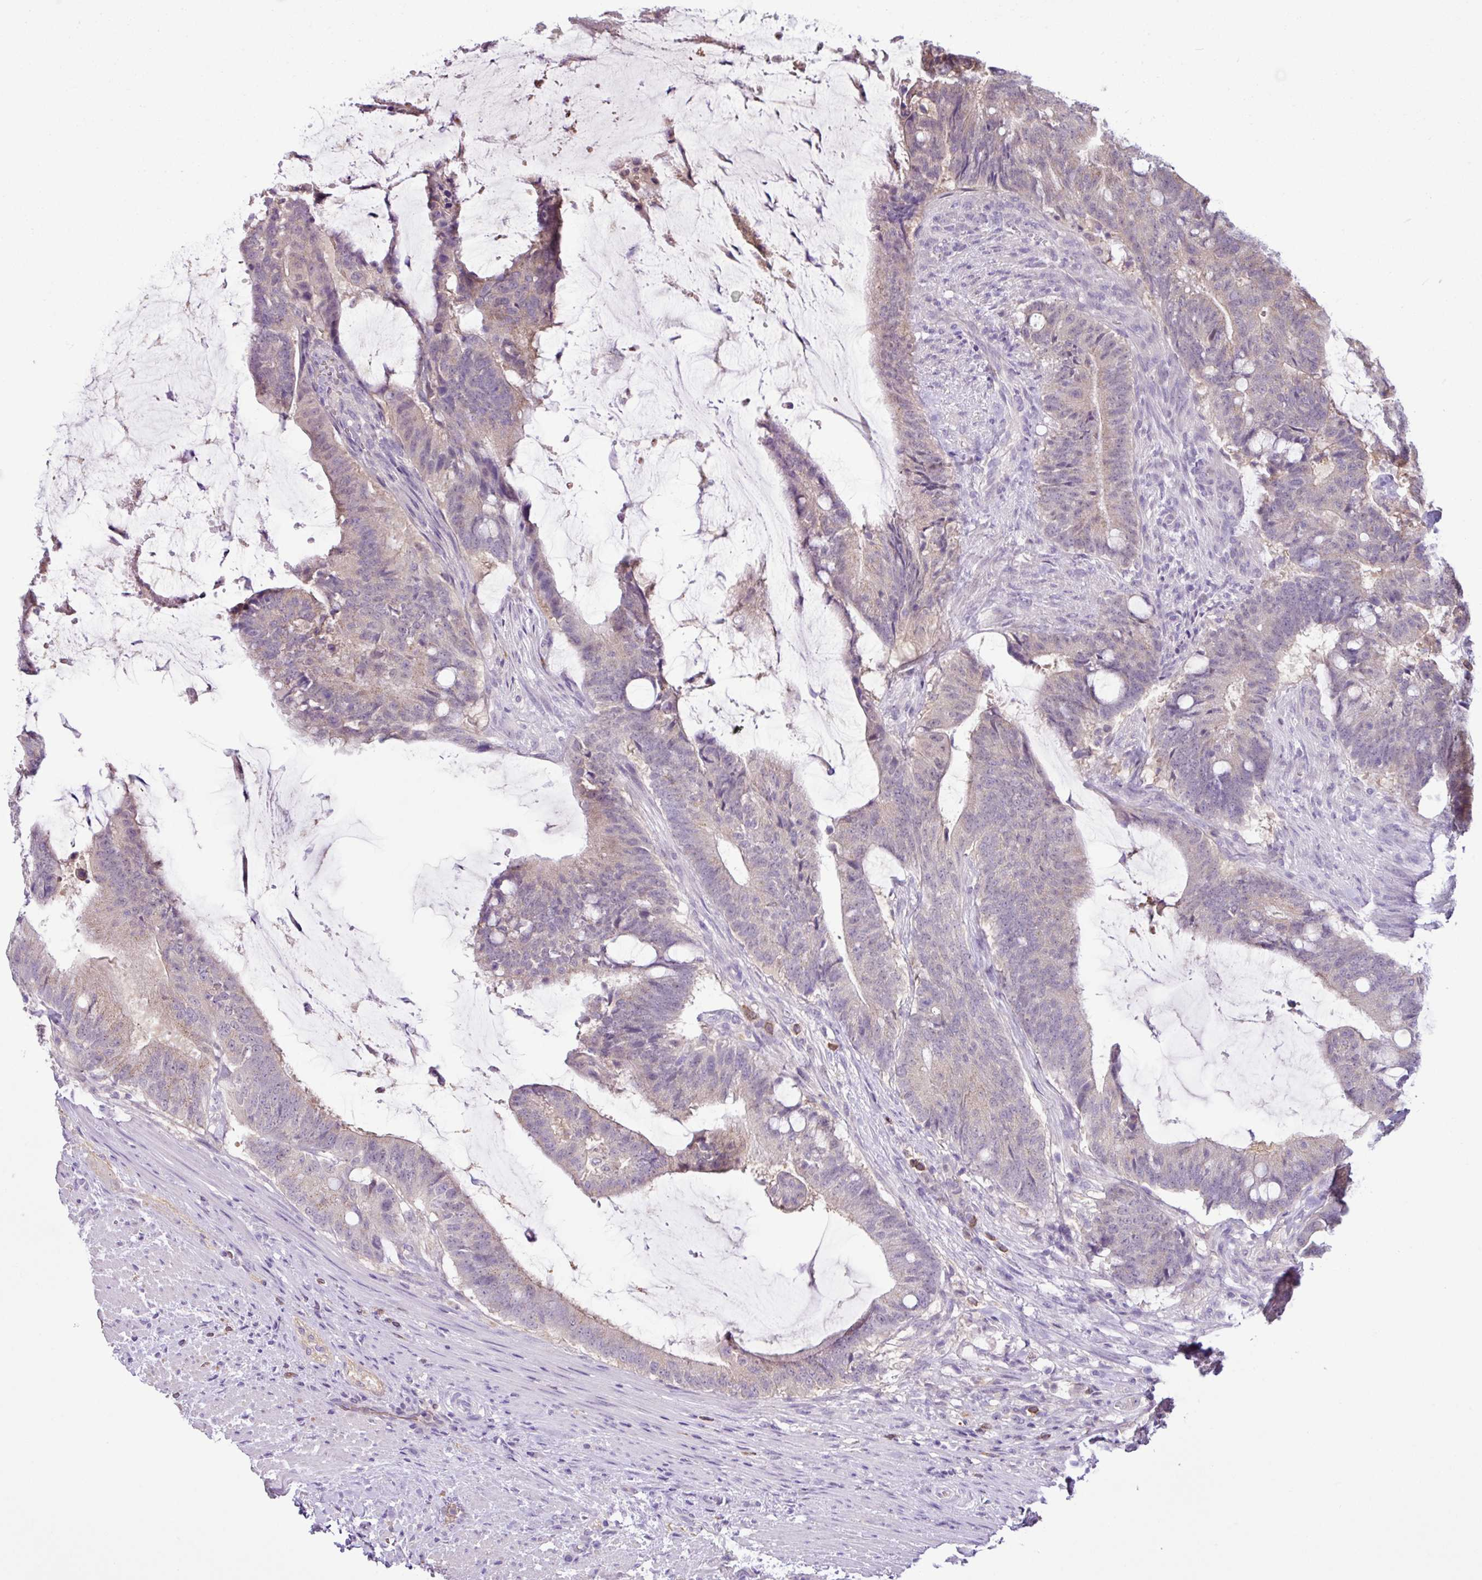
{"staining": {"intensity": "weak", "quantity": "<25%", "location": "cytoplasmic/membranous"}, "tissue": "colorectal cancer", "cell_type": "Tumor cells", "image_type": "cancer", "snomed": [{"axis": "morphology", "description": "Adenocarcinoma, NOS"}, {"axis": "topography", "description": "Colon"}], "caption": "This is an immunohistochemistry image of colorectal cancer. There is no staining in tumor cells.", "gene": "TONSL", "patient": {"sex": "female", "age": 43}}